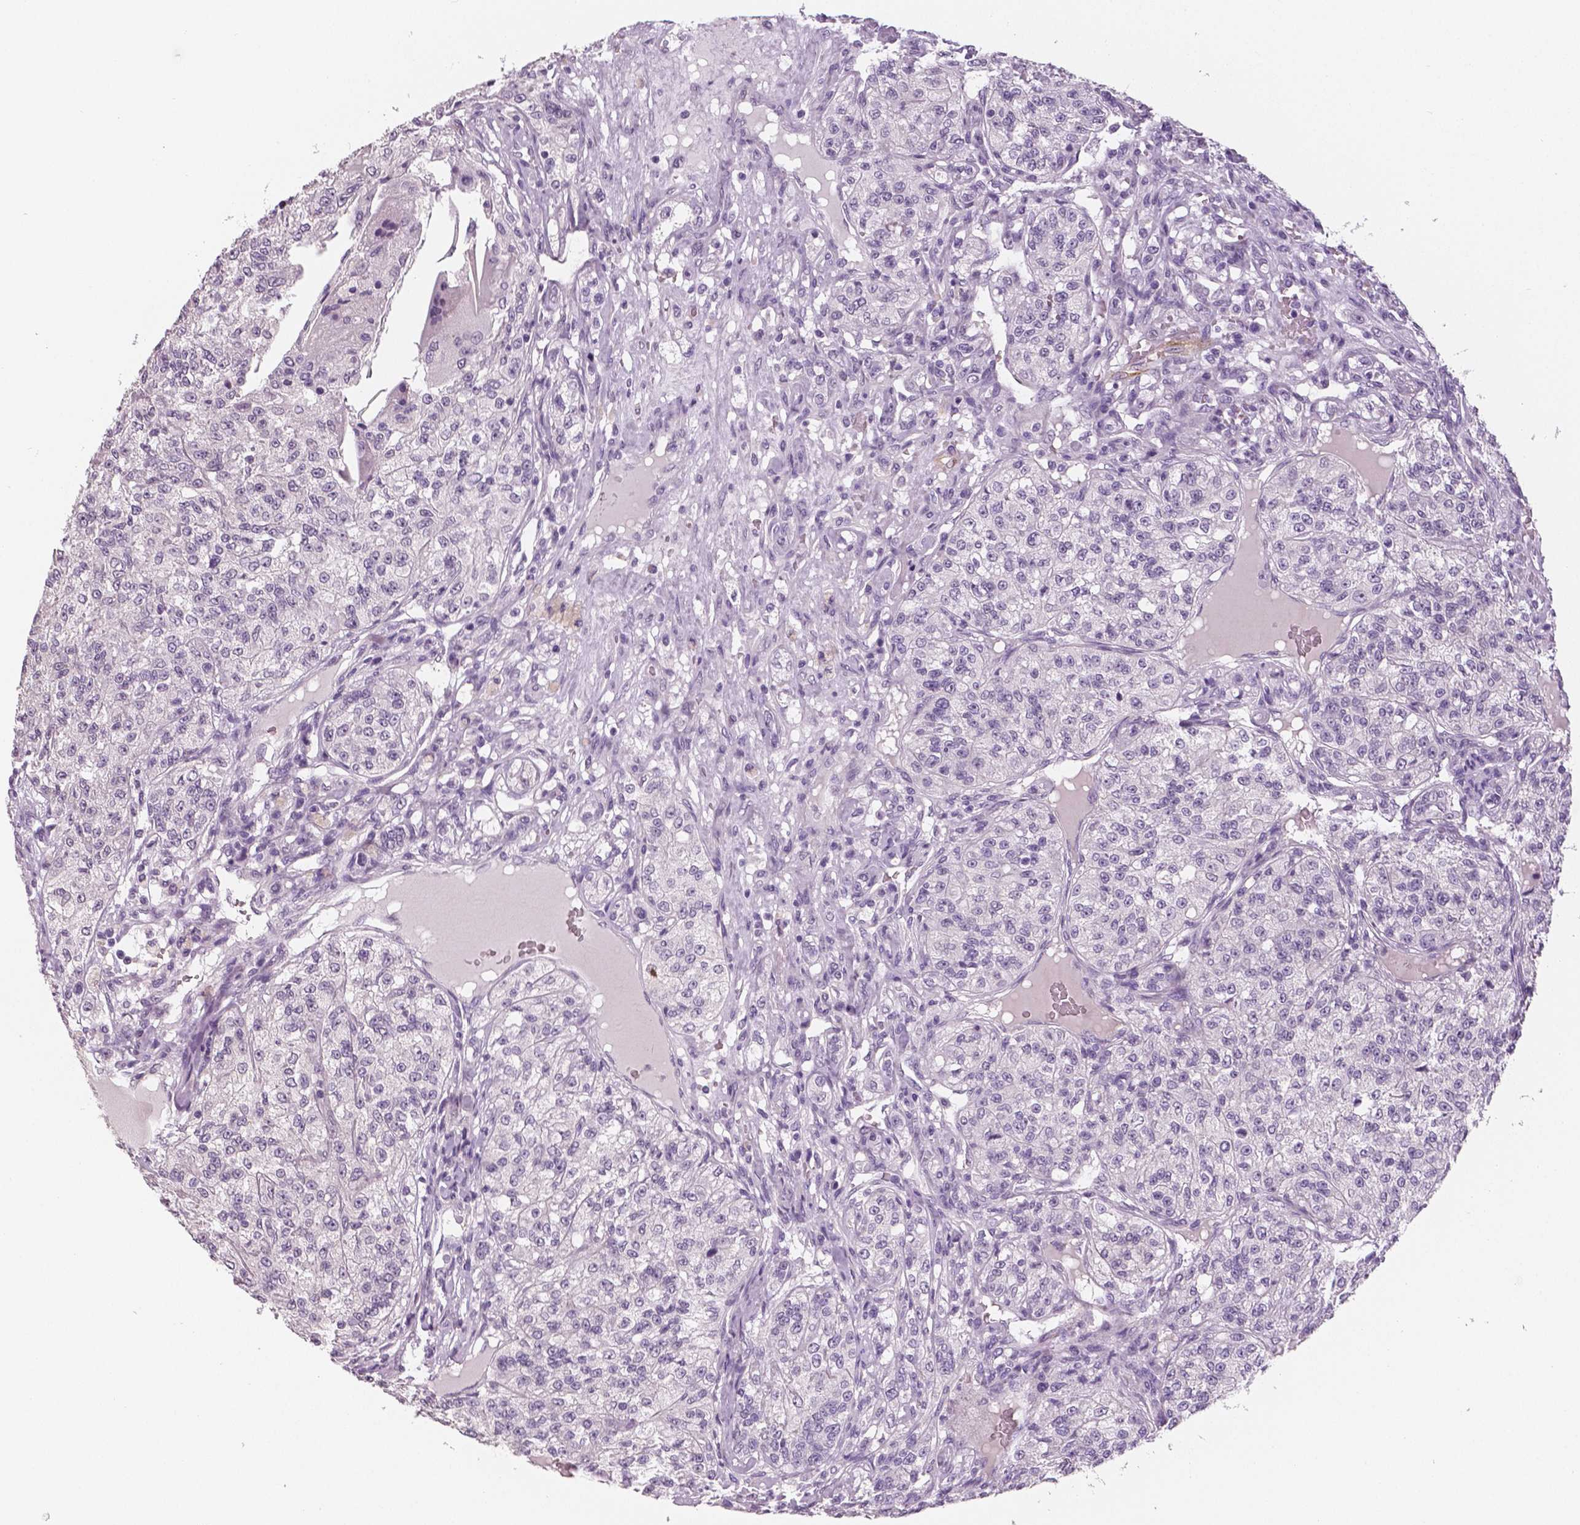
{"staining": {"intensity": "negative", "quantity": "none", "location": "none"}, "tissue": "renal cancer", "cell_type": "Tumor cells", "image_type": "cancer", "snomed": [{"axis": "morphology", "description": "Adenocarcinoma, NOS"}, {"axis": "topography", "description": "Kidney"}], "caption": "Tumor cells show no significant protein staining in renal cancer (adenocarcinoma).", "gene": "TSPAN7", "patient": {"sex": "female", "age": 63}}